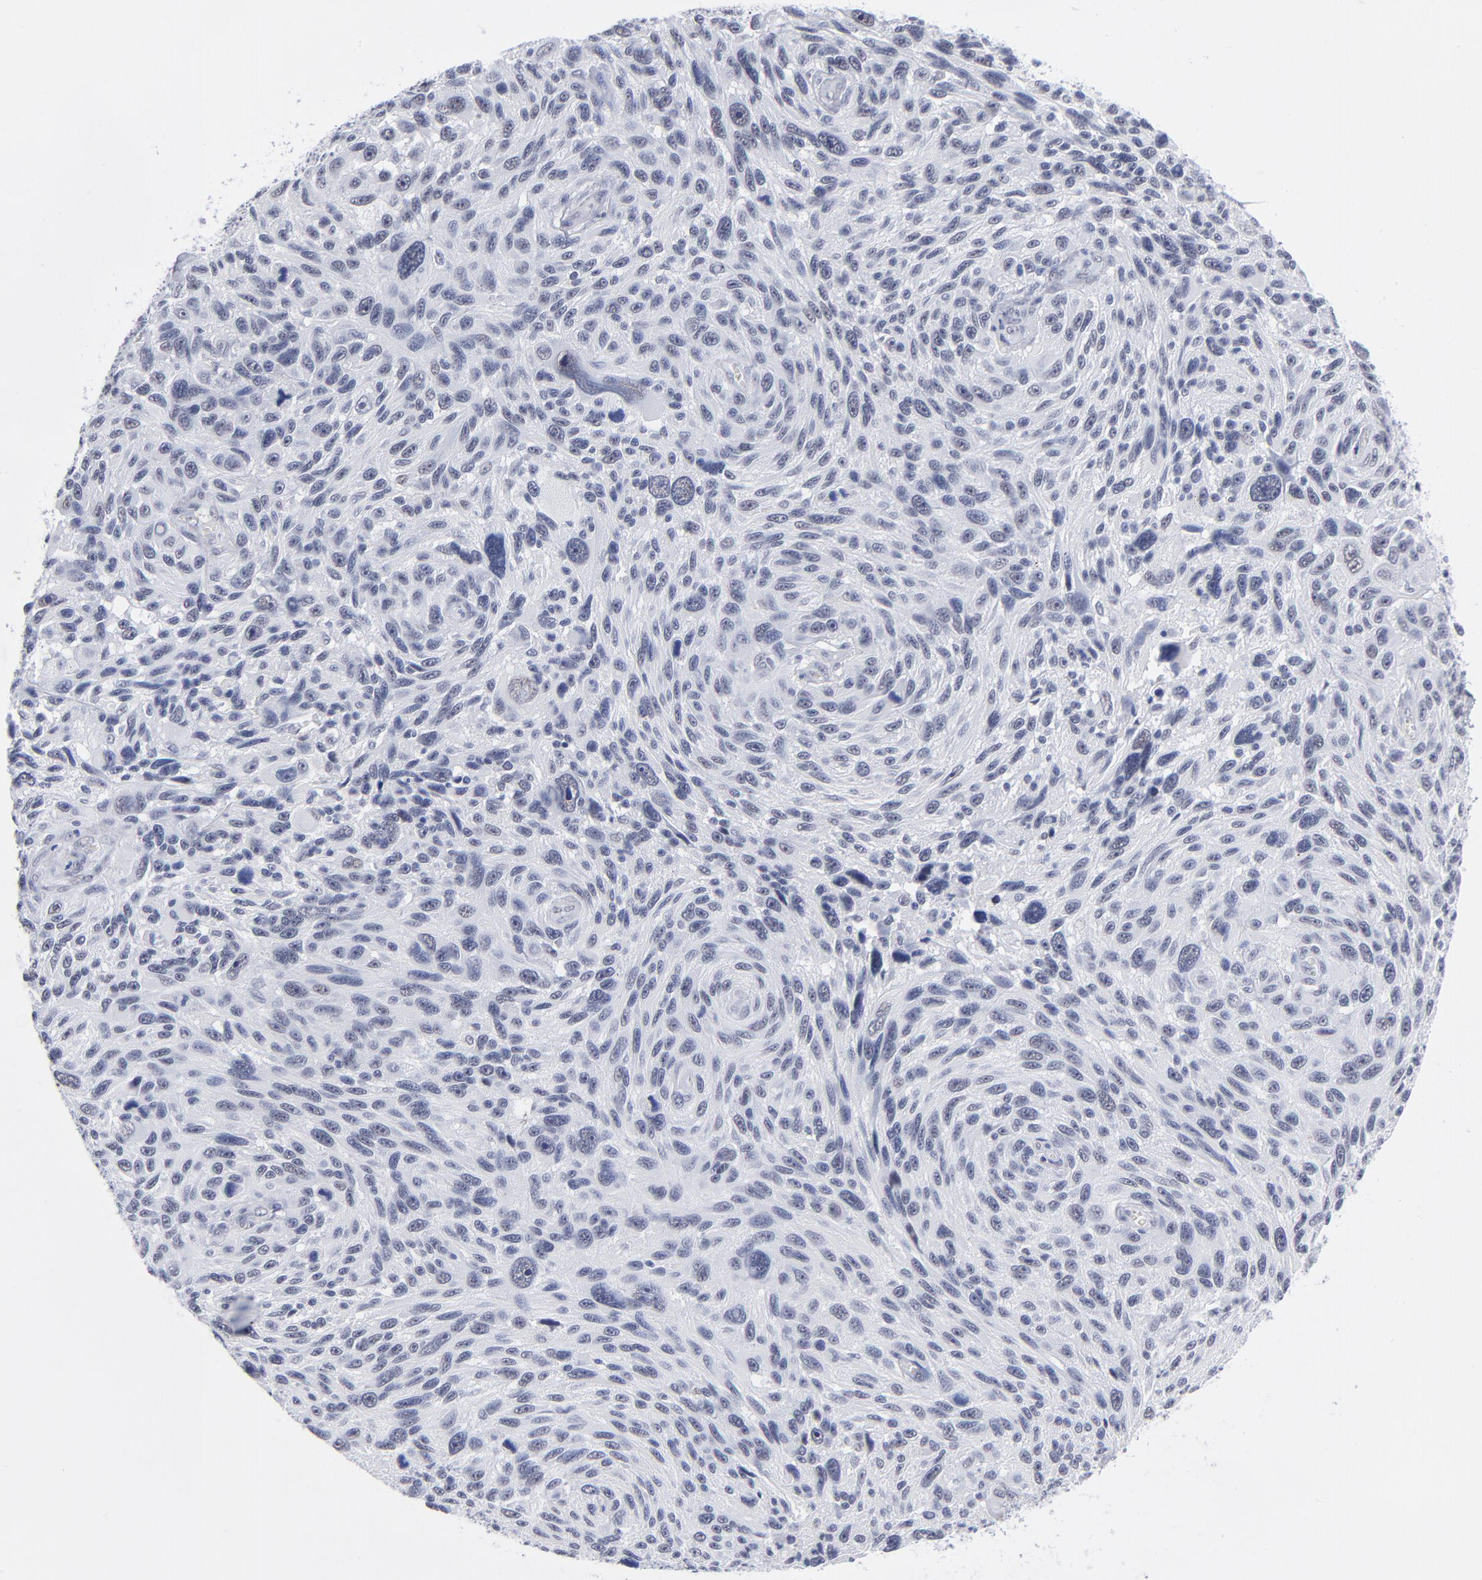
{"staining": {"intensity": "negative", "quantity": "none", "location": "none"}, "tissue": "melanoma", "cell_type": "Tumor cells", "image_type": "cancer", "snomed": [{"axis": "morphology", "description": "Malignant melanoma, NOS"}, {"axis": "topography", "description": "Skin"}], "caption": "This photomicrograph is of malignant melanoma stained with IHC to label a protein in brown with the nuclei are counter-stained blue. There is no staining in tumor cells.", "gene": "SNRPB", "patient": {"sex": "male", "age": 53}}